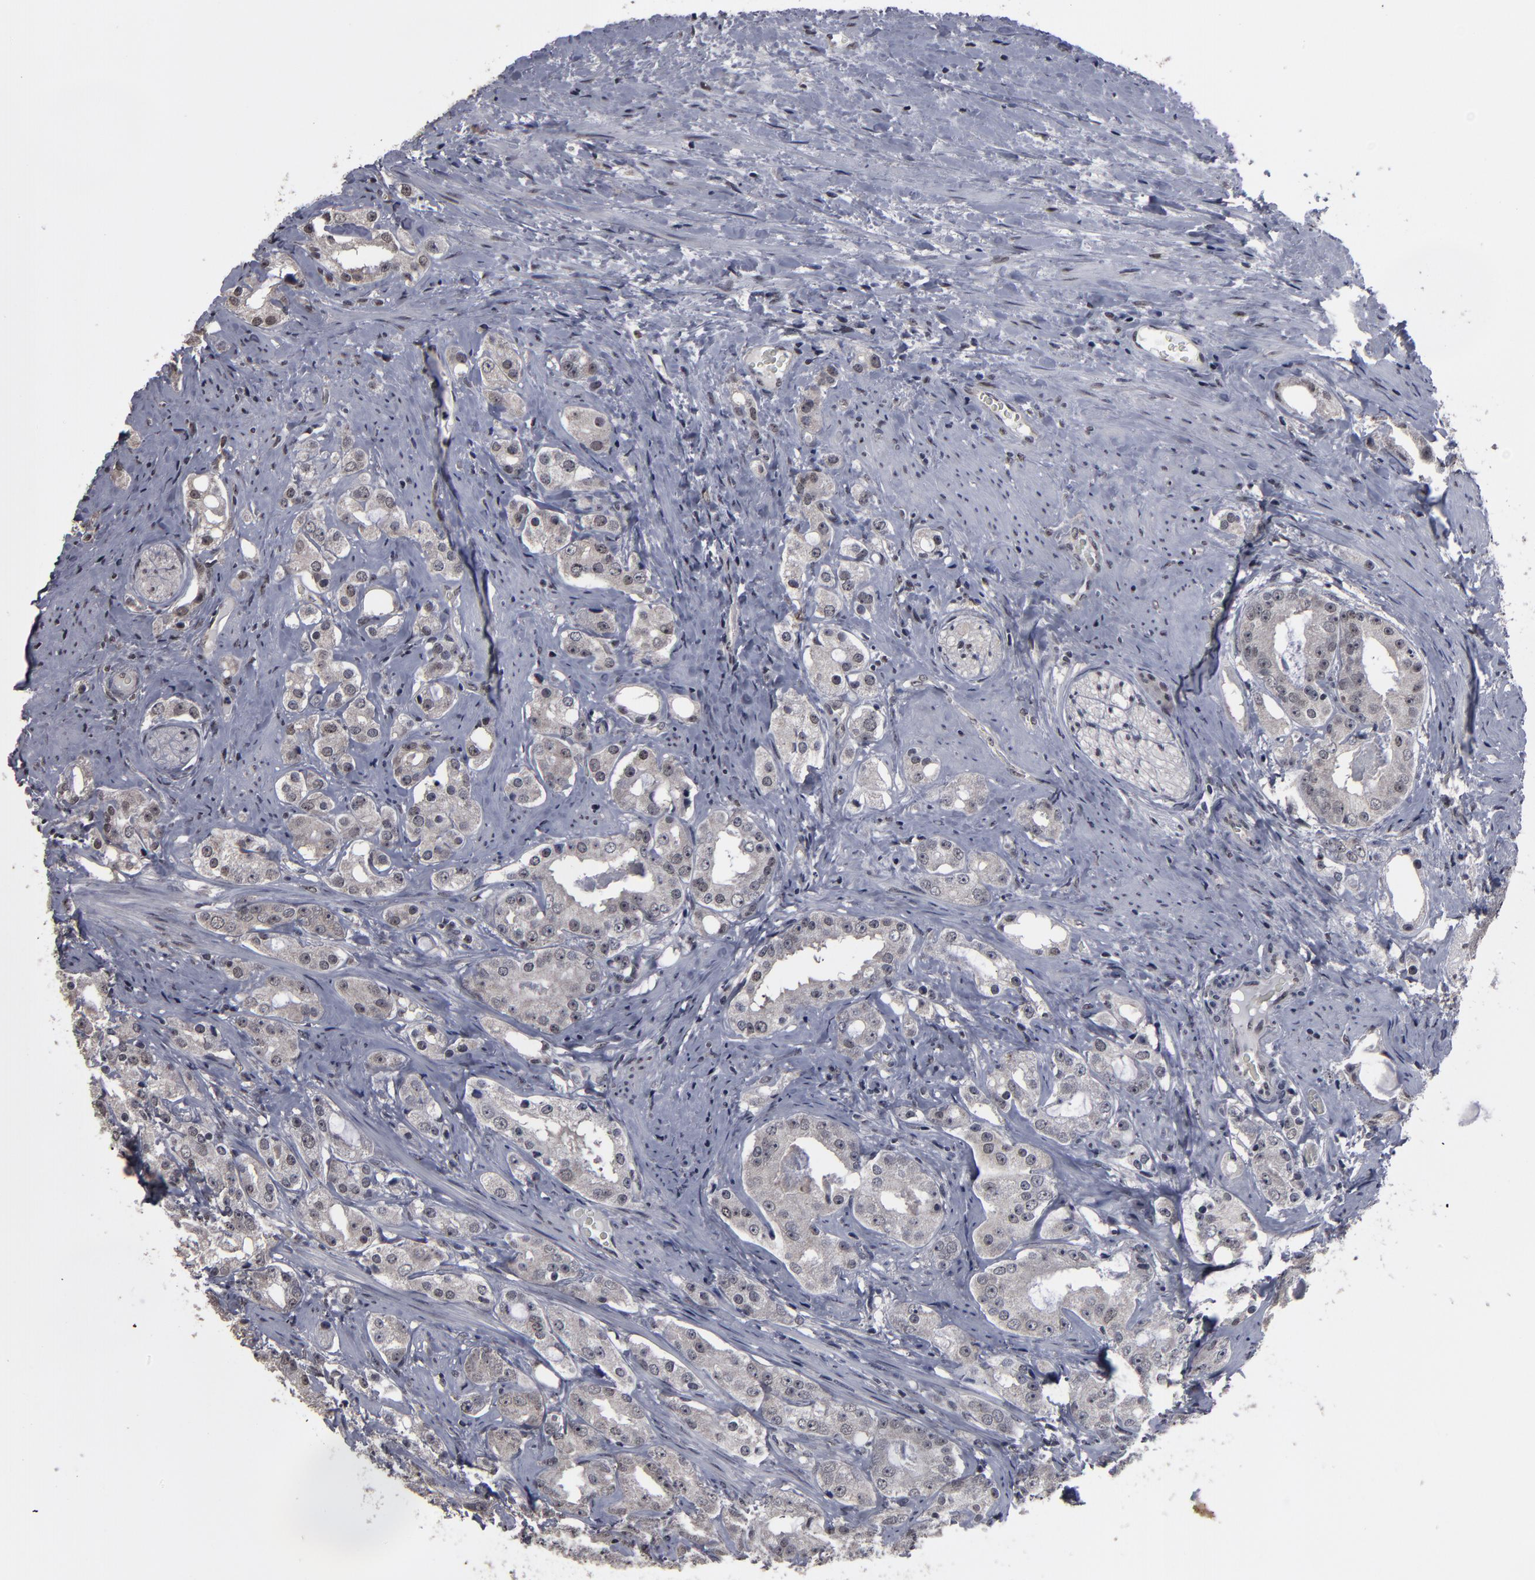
{"staining": {"intensity": "negative", "quantity": "none", "location": "none"}, "tissue": "prostate cancer", "cell_type": "Tumor cells", "image_type": "cancer", "snomed": [{"axis": "morphology", "description": "Adenocarcinoma, High grade"}, {"axis": "topography", "description": "Prostate"}], "caption": "Immunohistochemistry of human prostate cancer demonstrates no expression in tumor cells.", "gene": "SSRP1", "patient": {"sex": "male", "age": 68}}